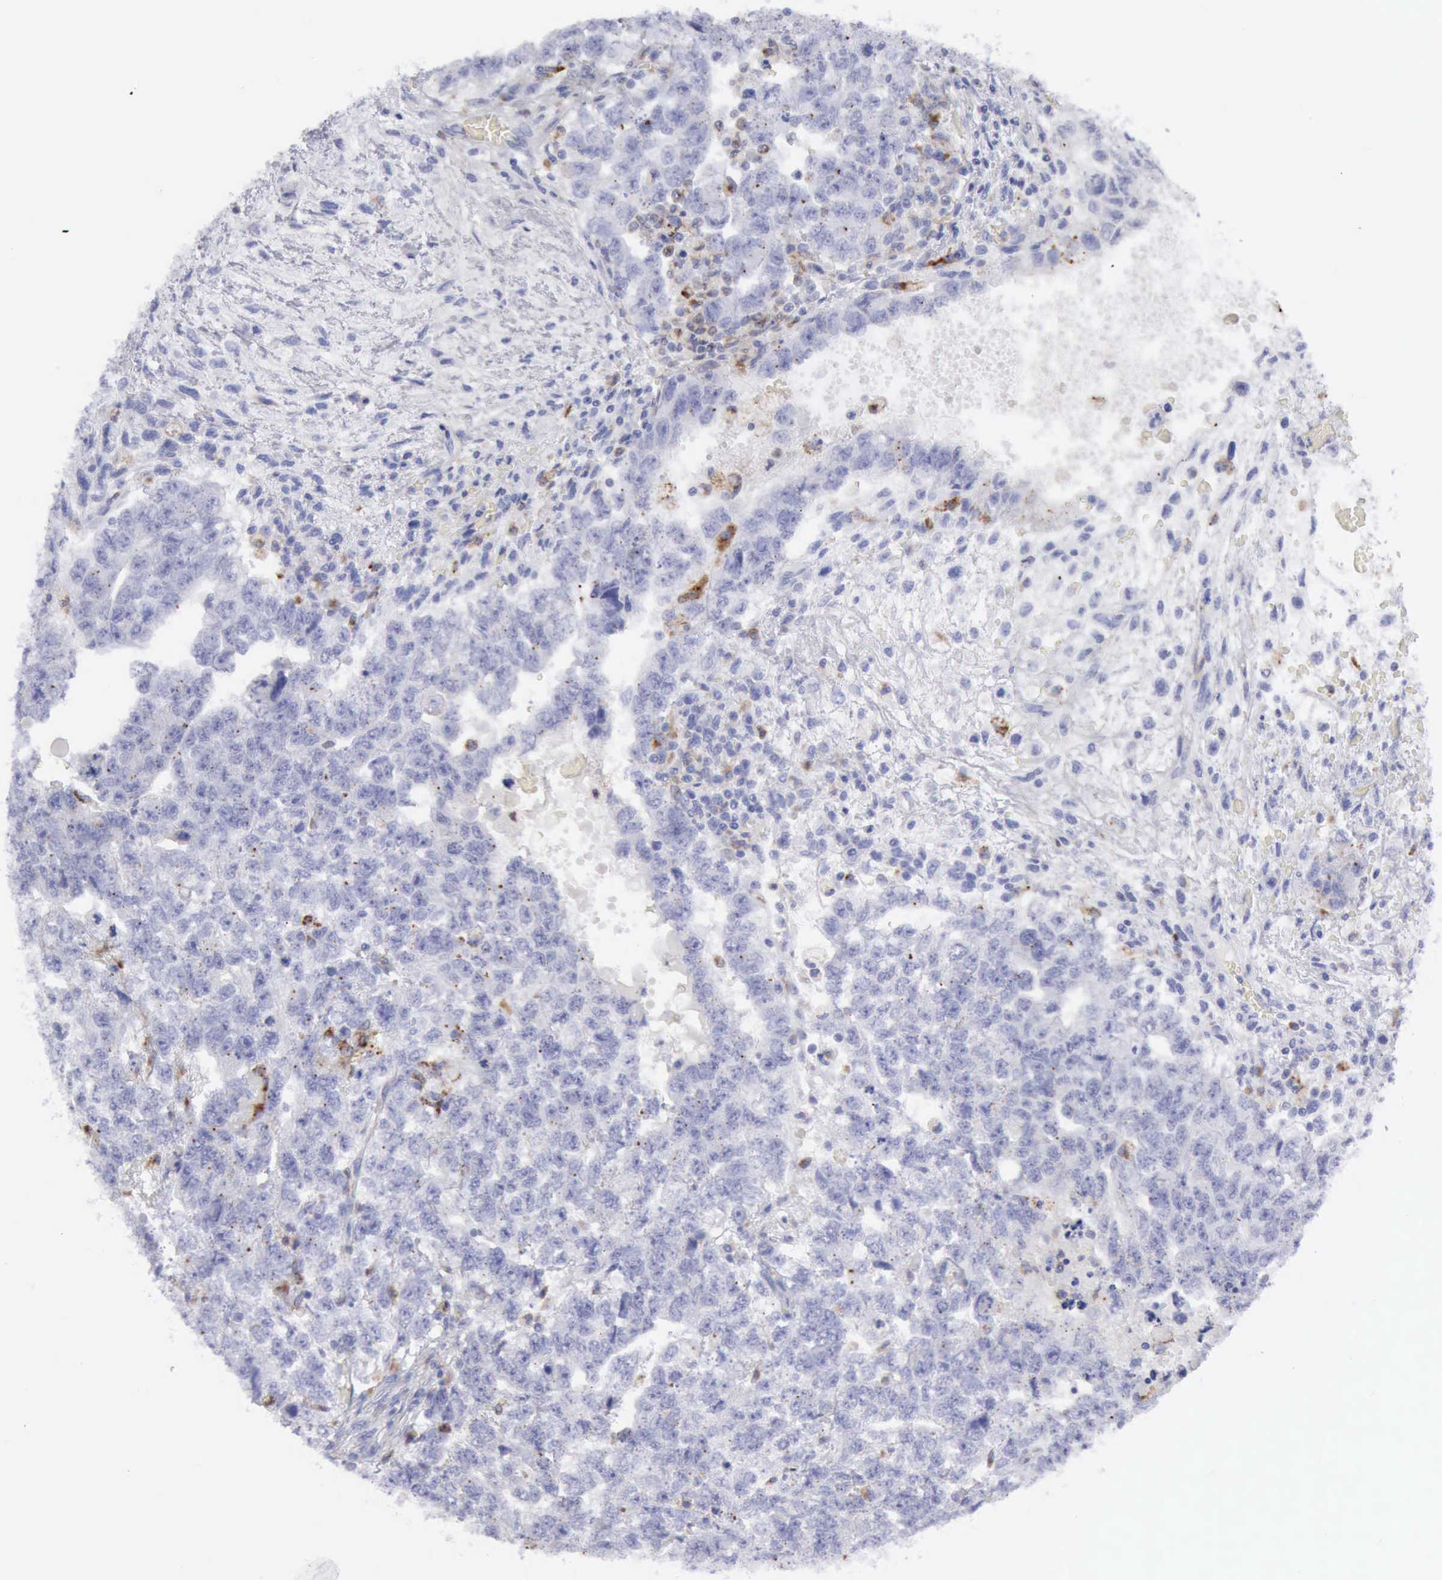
{"staining": {"intensity": "negative", "quantity": "none", "location": "none"}, "tissue": "testis cancer", "cell_type": "Tumor cells", "image_type": "cancer", "snomed": [{"axis": "morphology", "description": "Carcinoma, Embryonal, NOS"}, {"axis": "topography", "description": "Testis"}], "caption": "Human testis embryonal carcinoma stained for a protein using immunohistochemistry exhibits no expression in tumor cells.", "gene": "CTSS", "patient": {"sex": "male", "age": 36}}